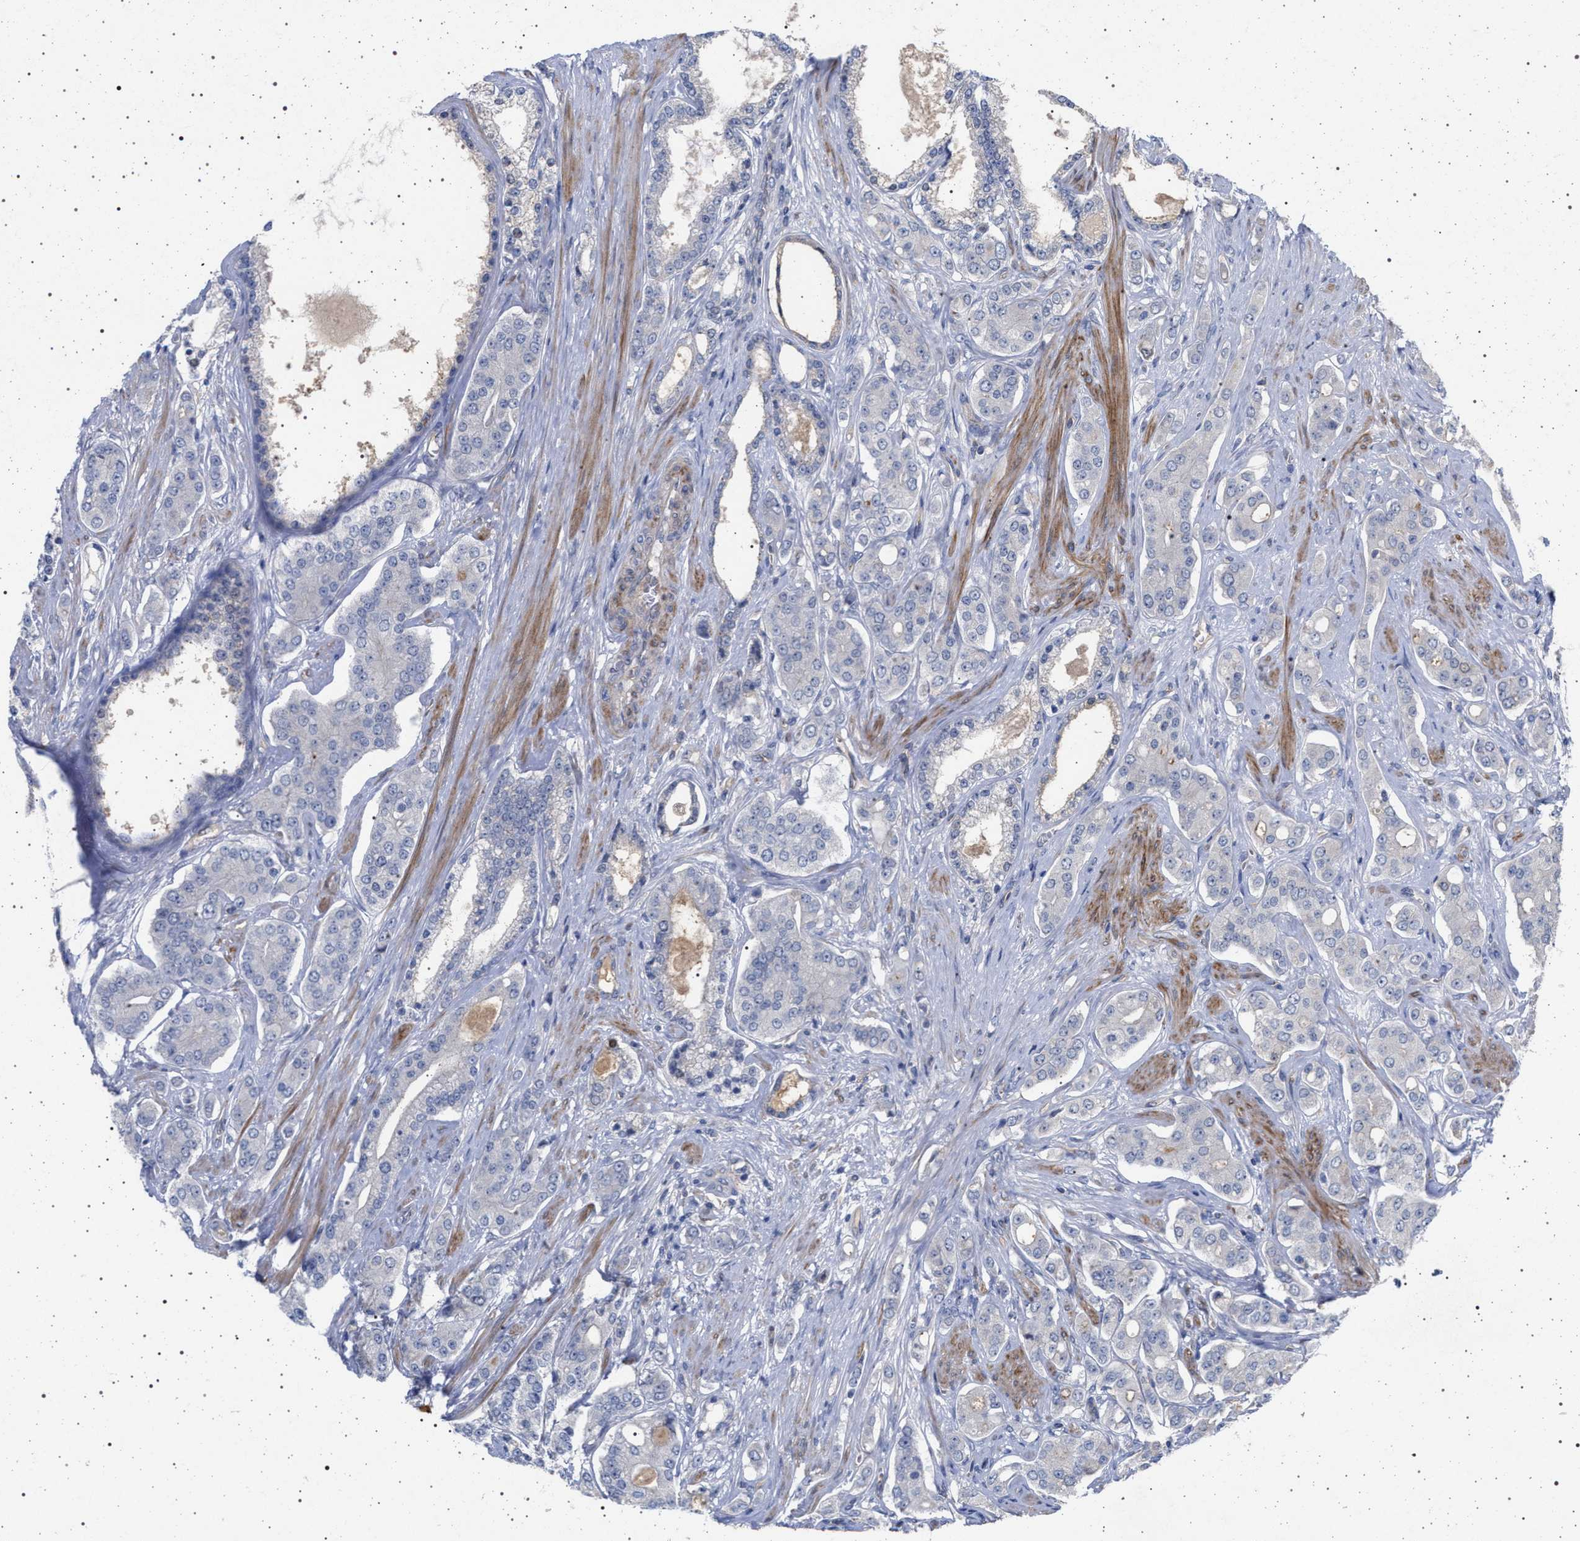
{"staining": {"intensity": "negative", "quantity": "none", "location": "none"}, "tissue": "prostate cancer", "cell_type": "Tumor cells", "image_type": "cancer", "snomed": [{"axis": "morphology", "description": "Adenocarcinoma, High grade"}, {"axis": "topography", "description": "Prostate"}], "caption": "The immunohistochemistry (IHC) micrograph has no significant expression in tumor cells of prostate high-grade adenocarcinoma tissue.", "gene": "RBM48", "patient": {"sex": "male", "age": 71}}